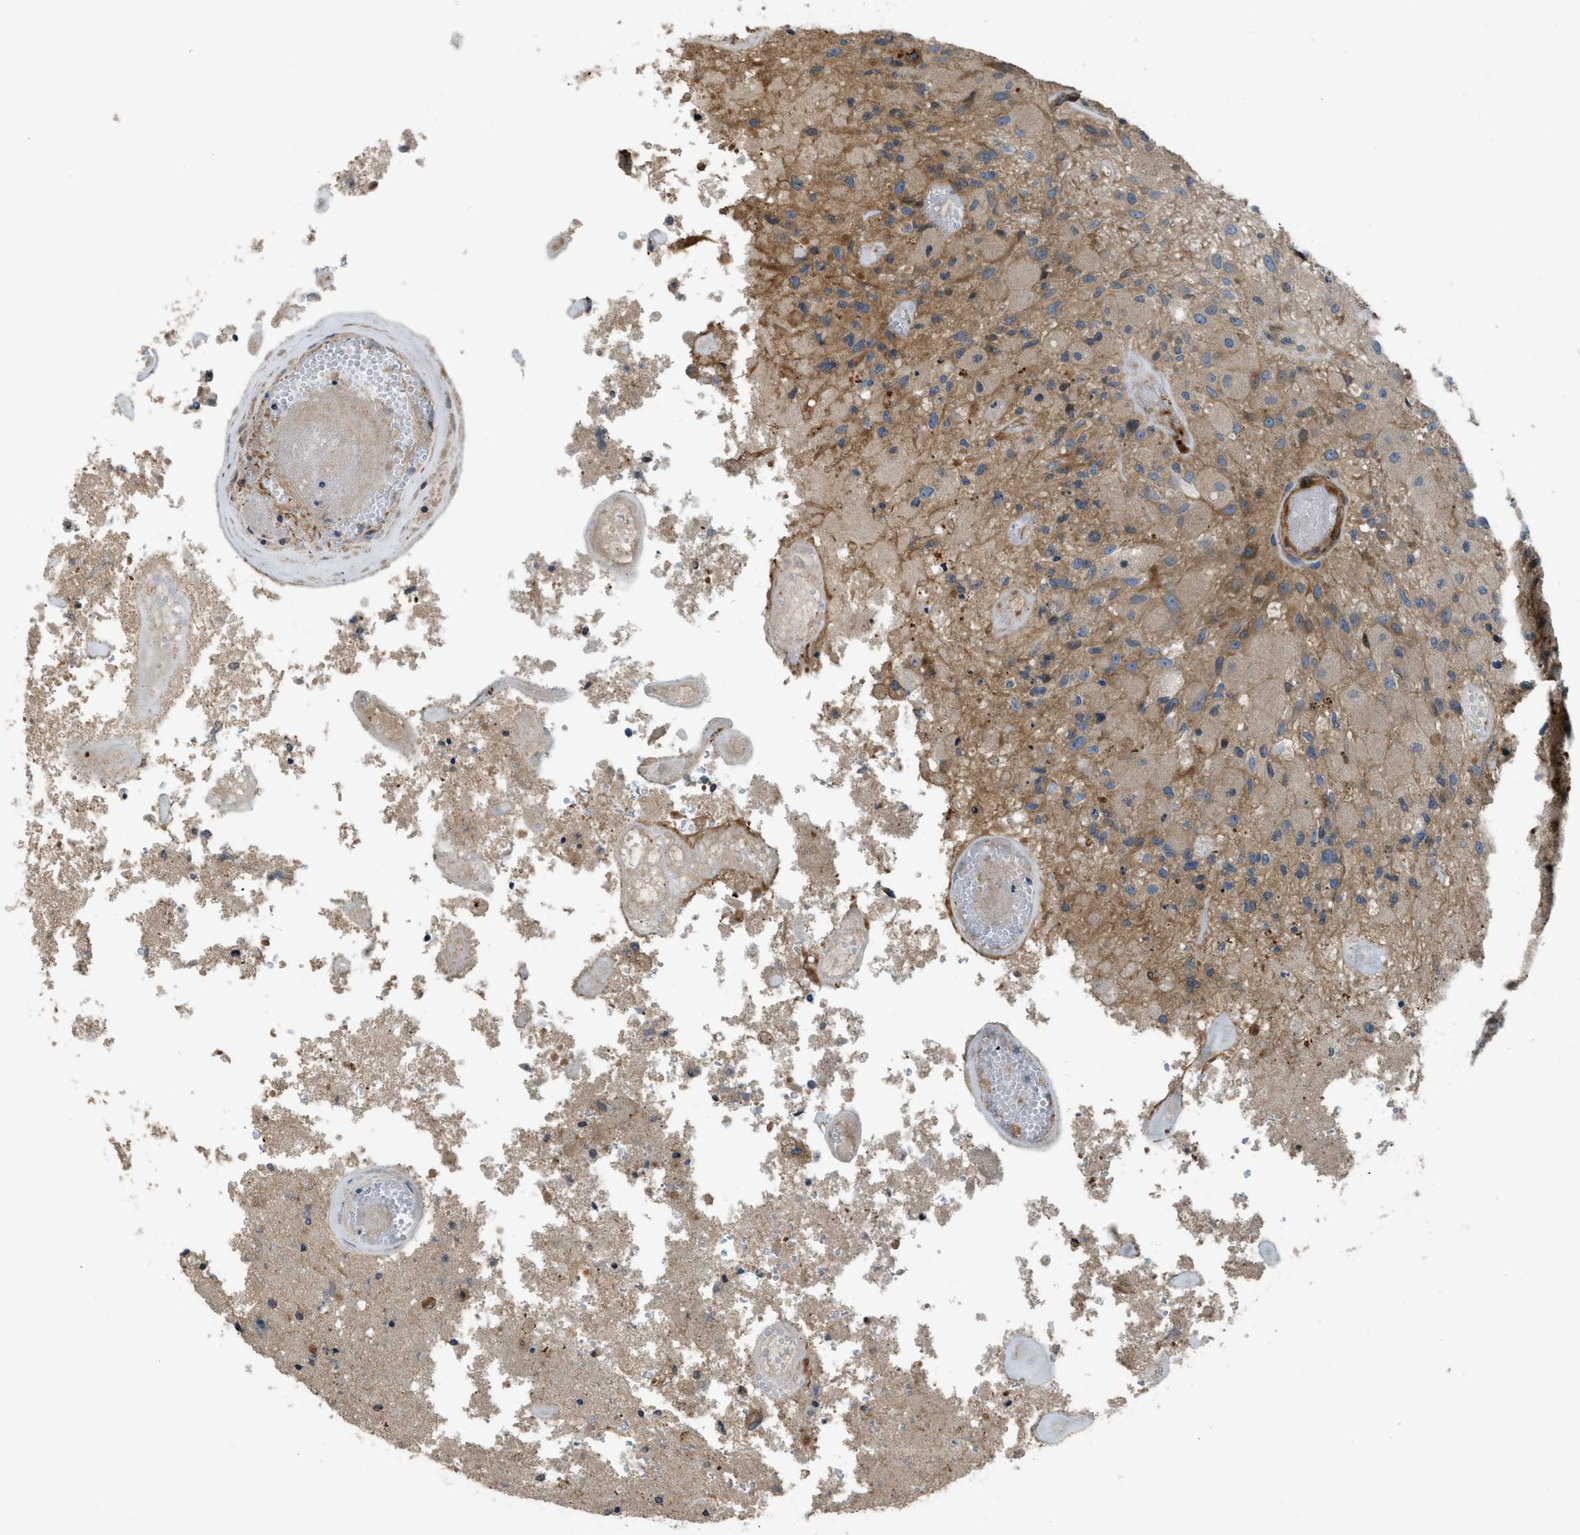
{"staining": {"intensity": "weak", "quantity": ">75%", "location": "cytoplasmic/membranous"}, "tissue": "glioma", "cell_type": "Tumor cells", "image_type": "cancer", "snomed": [{"axis": "morphology", "description": "Normal tissue, NOS"}, {"axis": "morphology", "description": "Glioma, malignant, High grade"}, {"axis": "topography", "description": "Cerebral cortex"}], "caption": "Weak cytoplasmic/membranous positivity is appreciated in about >75% of tumor cells in glioma.", "gene": "VEZT", "patient": {"sex": "male", "age": 77}}